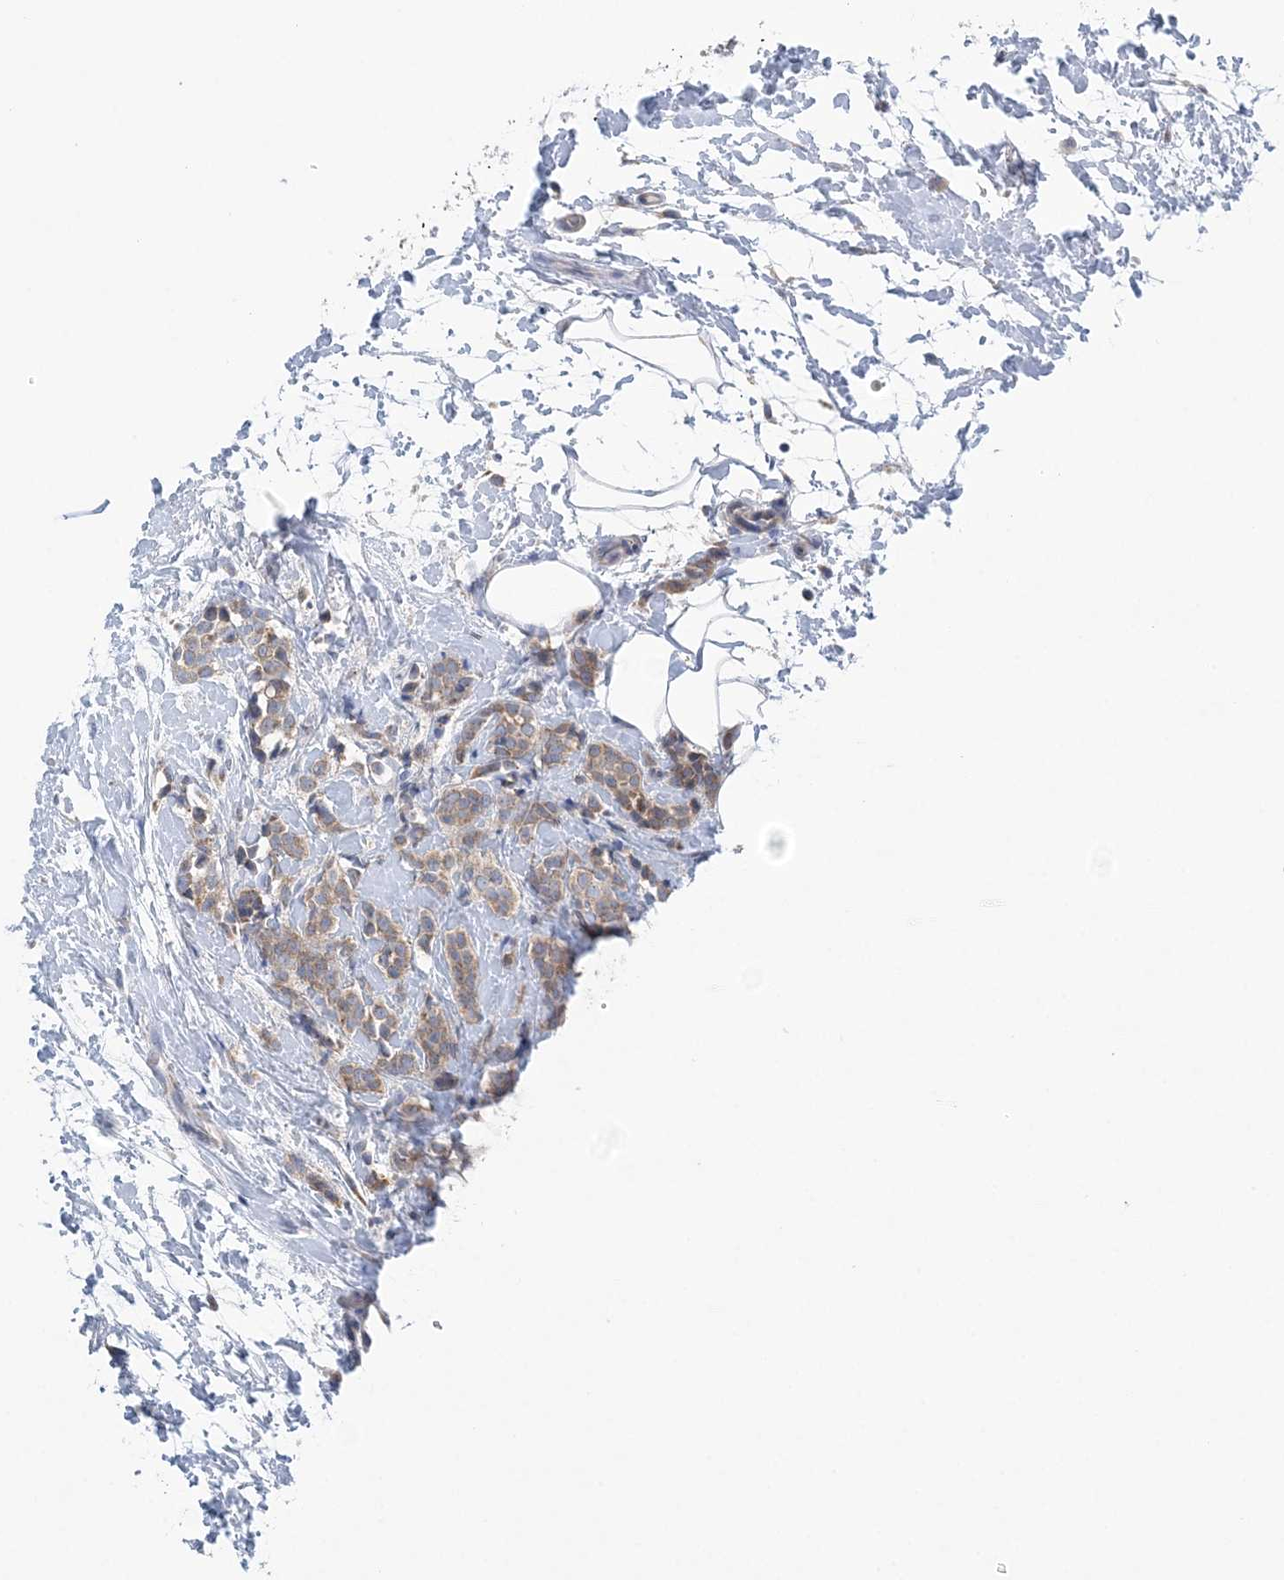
{"staining": {"intensity": "weak", "quantity": ">75%", "location": "cytoplasmic/membranous"}, "tissue": "breast cancer", "cell_type": "Tumor cells", "image_type": "cancer", "snomed": [{"axis": "morphology", "description": "Lobular carcinoma, in situ"}, {"axis": "morphology", "description": "Lobular carcinoma"}, {"axis": "topography", "description": "Breast"}], "caption": "DAB immunohistochemical staining of breast lobular carcinoma in situ demonstrates weak cytoplasmic/membranous protein expression in about >75% of tumor cells.", "gene": "COPE", "patient": {"sex": "female", "age": 41}}